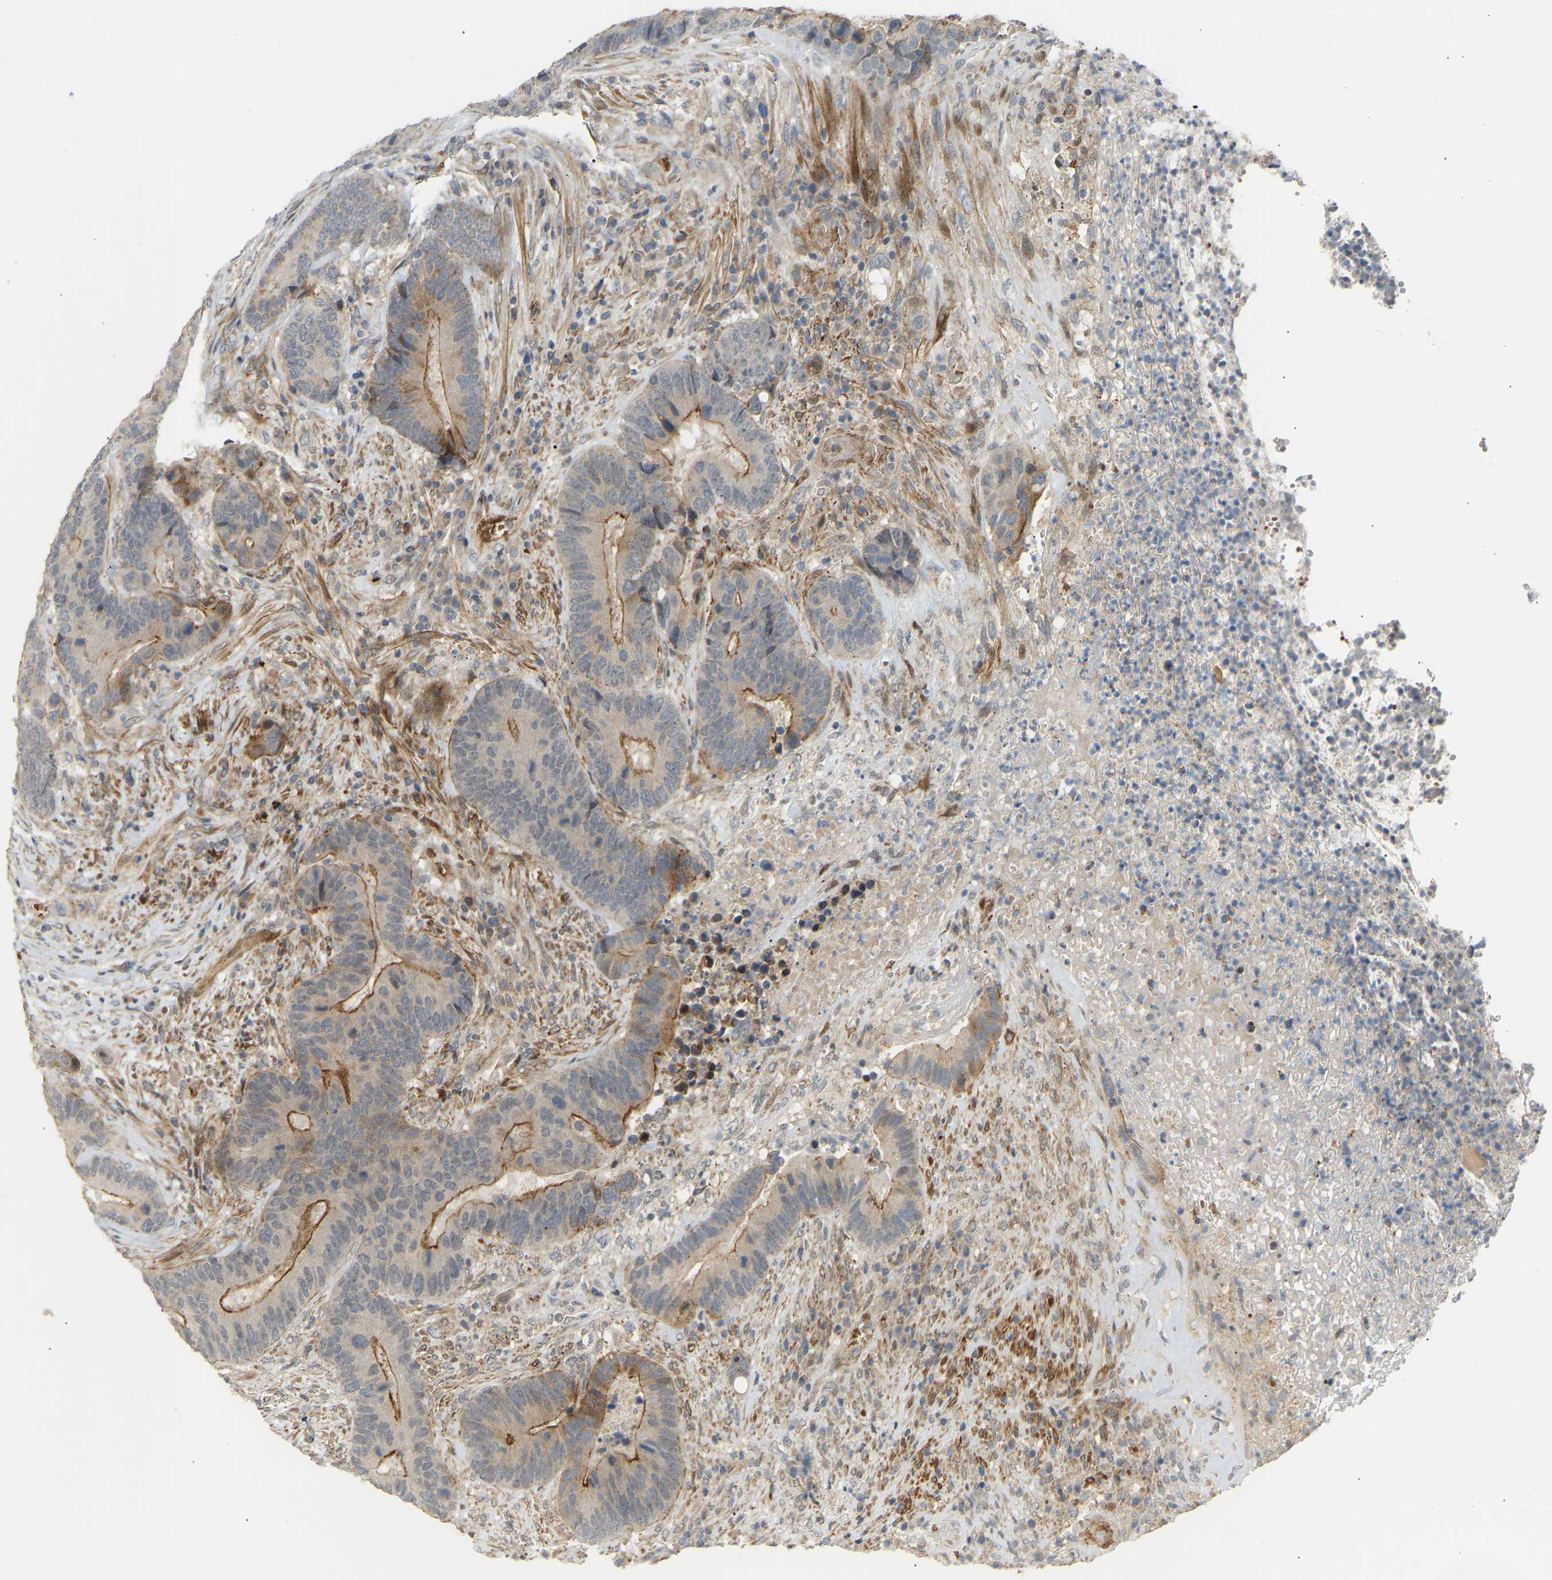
{"staining": {"intensity": "moderate", "quantity": "25%-75%", "location": "cytoplasmic/membranous"}, "tissue": "colorectal cancer", "cell_type": "Tumor cells", "image_type": "cancer", "snomed": [{"axis": "morphology", "description": "Adenocarcinoma, NOS"}, {"axis": "topography", "description": "Rectum"}], "caption": "Brown immunohistochemical staining in human colorectal cancer demonstrates moderate cytoplasmic/membranous positivity in about 25%-75% of tumor cells.", "gene": "POGLUT2", "patient": {"sex": "female", "age": 89}}